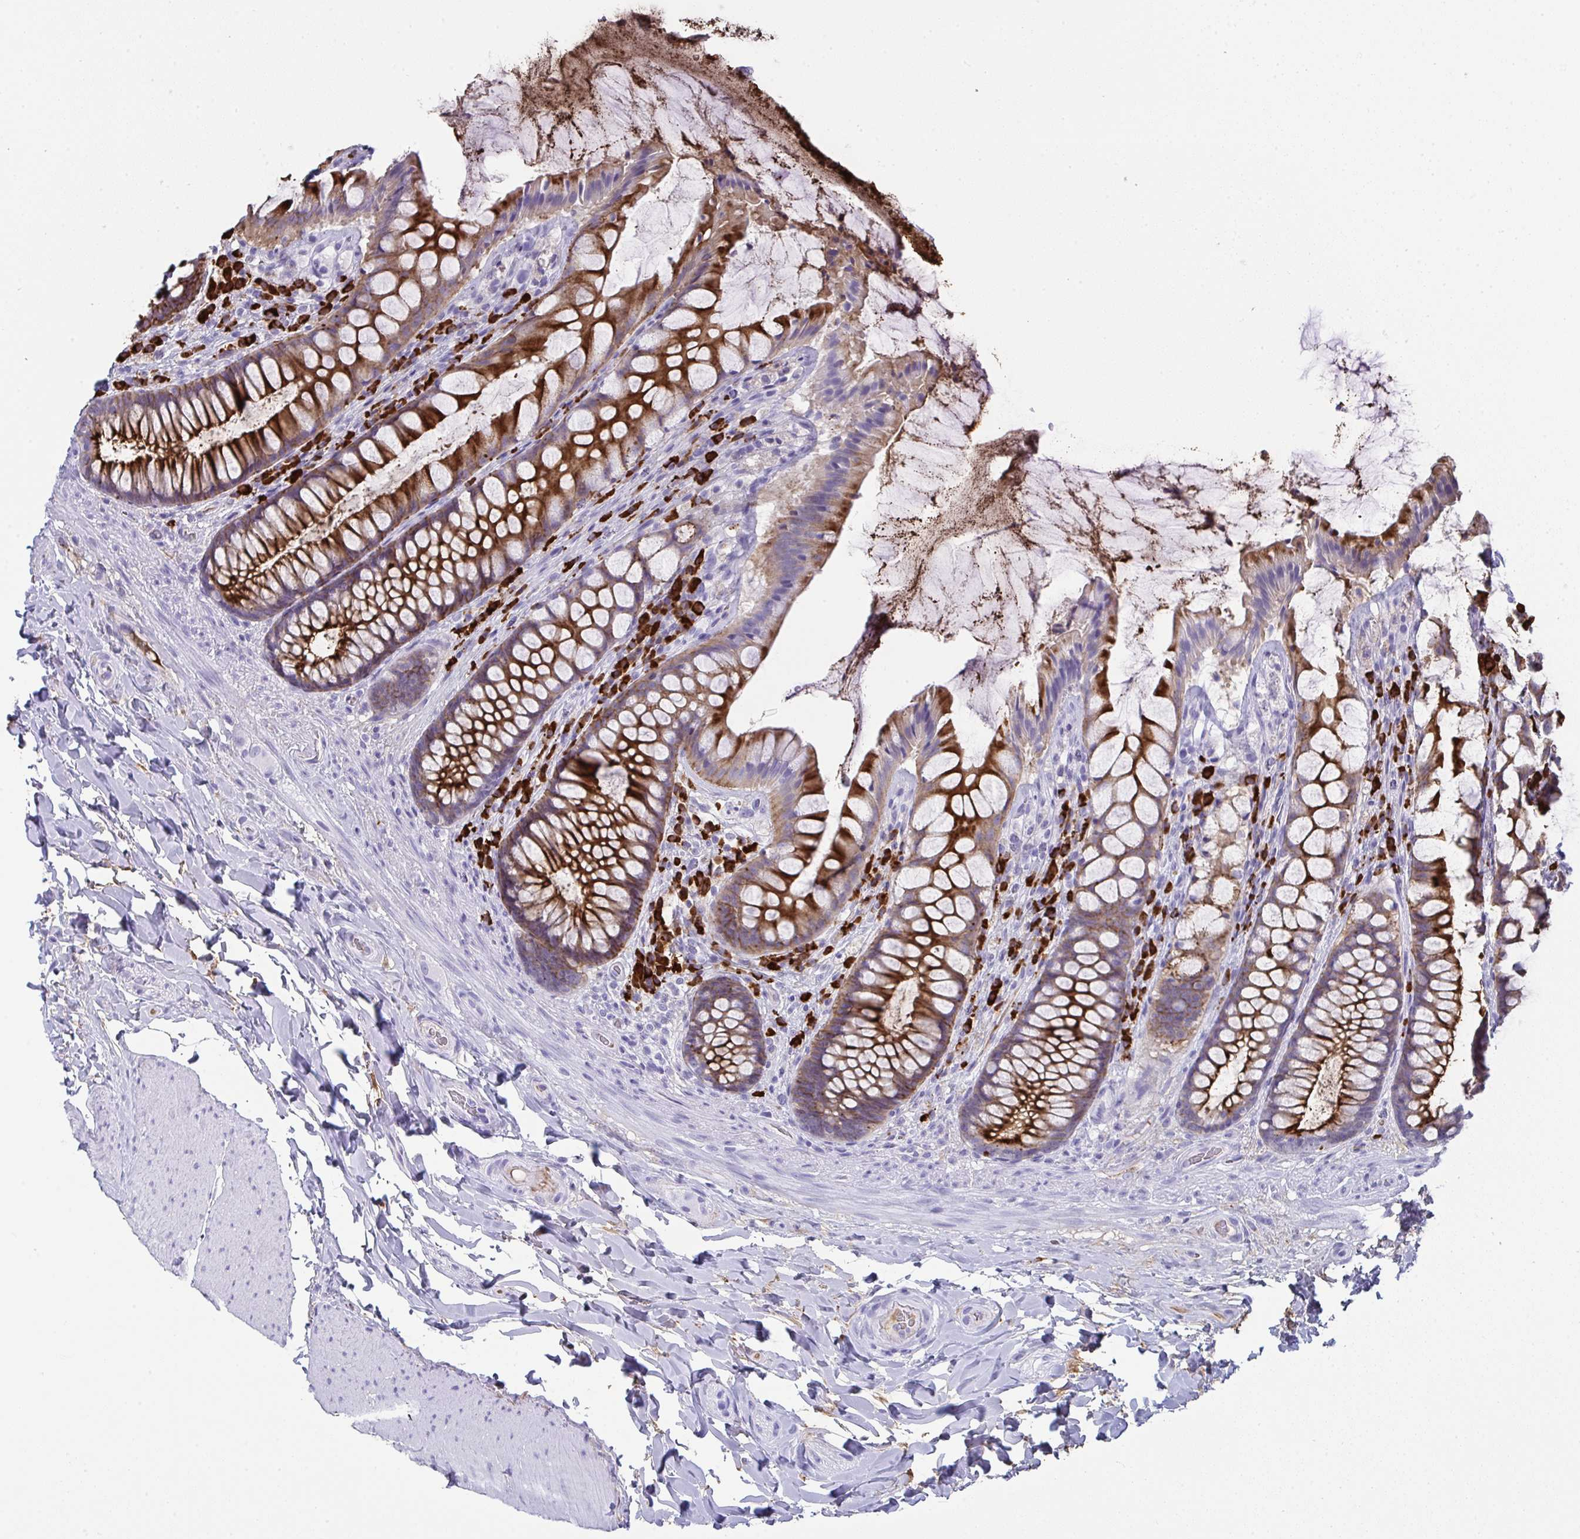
{"staining": {"intensity": "strong", "quantity": ">75%", "location": "cytoplasmic/membranous"}, "tissue": "rectum", "cell_type": "Glandular cells", "image_type": "normal", "snomed": [{"axis": "morphology", "description": "Normal tissue, NOS"}, {"axis": "topography", "description": "Rectum"}], "caption": "This micrograph shows immunohistochemistry staining of normal rectum, with high strong cytoplasmic/membranous expression in approximately >75% of glandular cells.", "gene": "JCHAIN", "patient": {"sex": "female", "age": 58}}